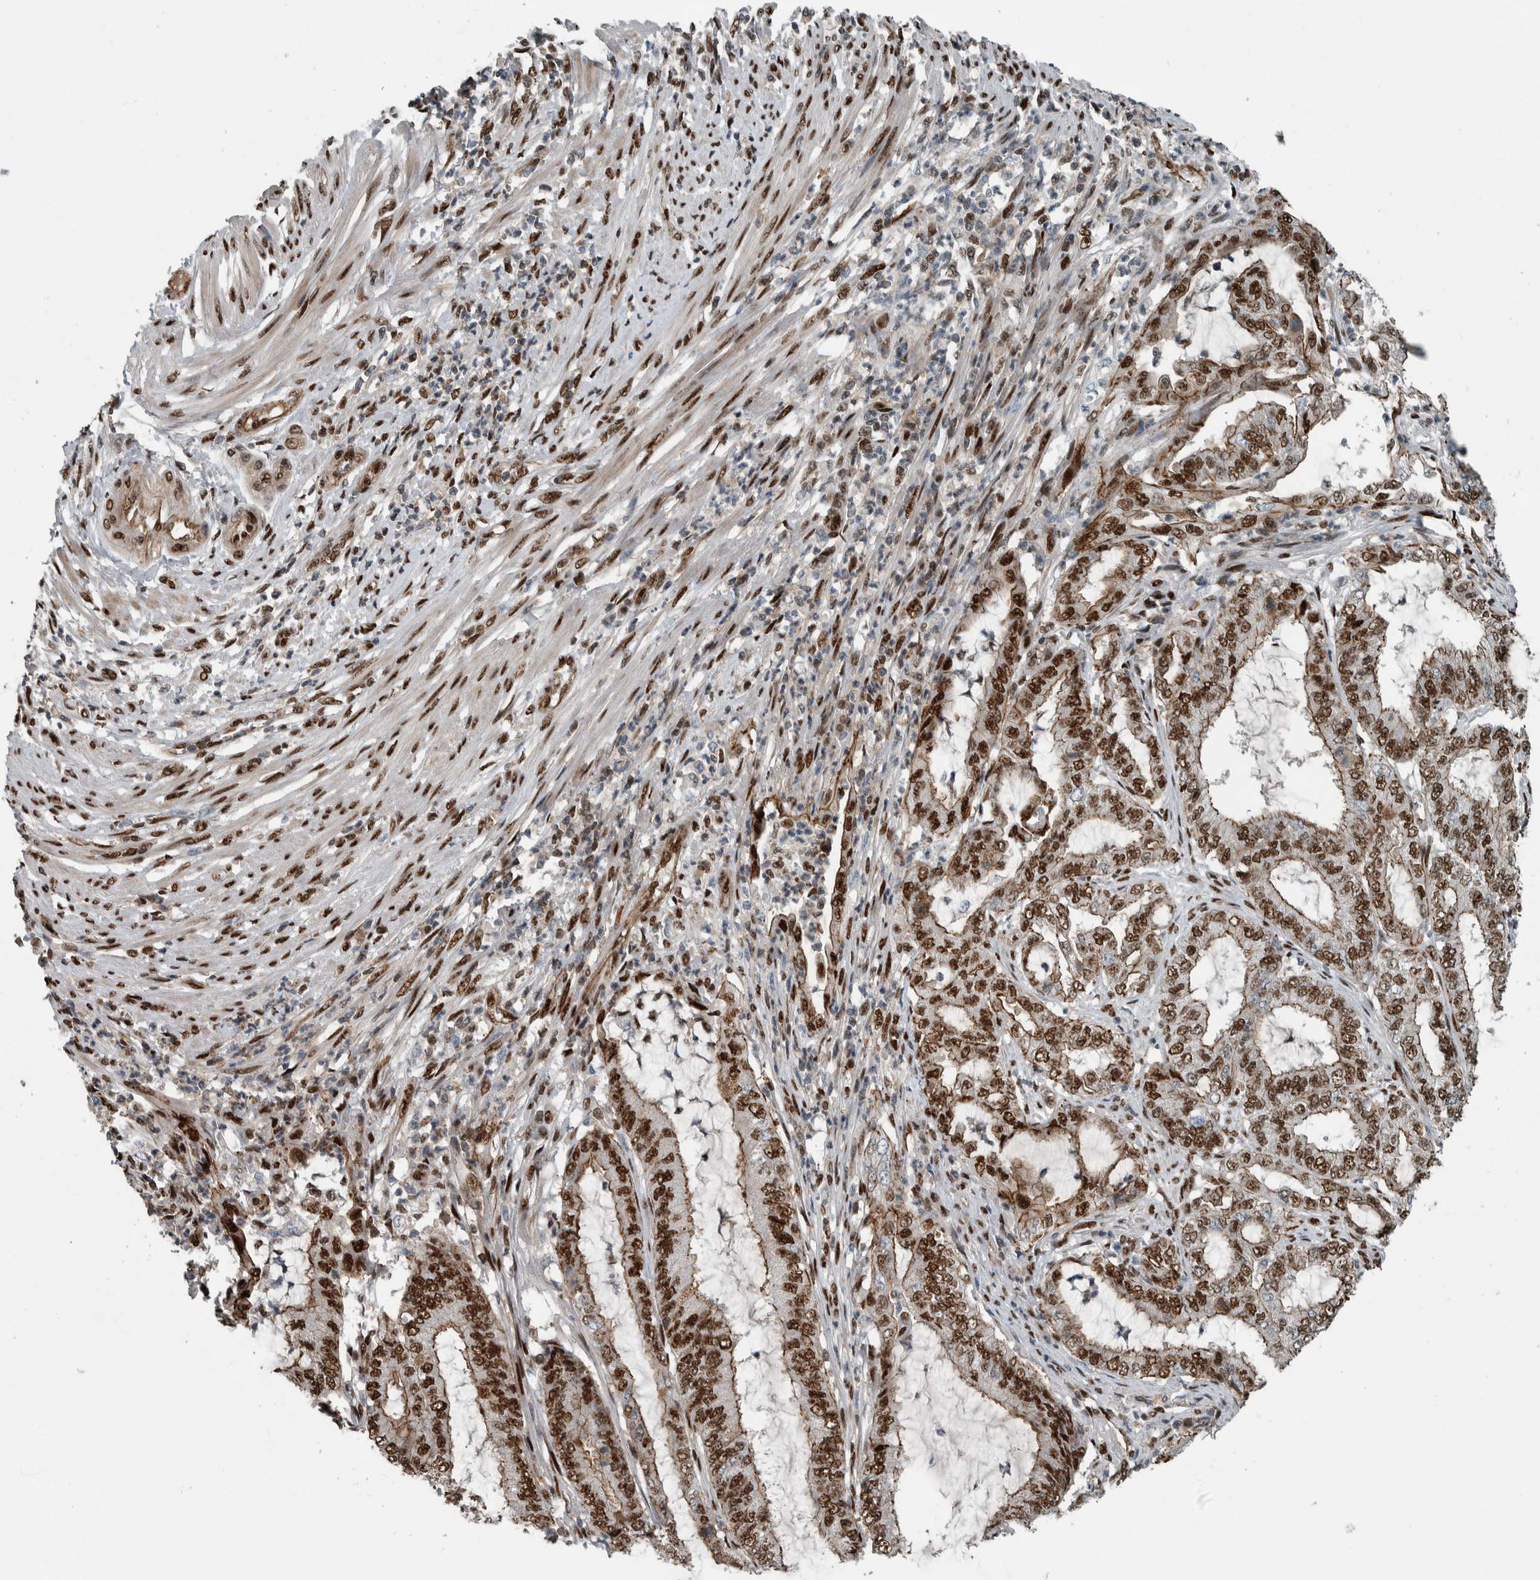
{"staining": {"intensity": "strong", "quantity": ">75%", "location": "nuclear"}, "tissue": "endometrial cancer", "cell_type": "Tumor cells", "image_type": "cancer", "snomed": [{"axis": "morphology", "description": "Adenocarcinoma, NOS"}, {"axis": "topography", "description": "Endometrium"}], "caption": "A photomicrograph showing strong nuclear staining in about >75% of tumor cells in endometrial cancer (adenocarcinoma), as visualized by brown immunohistochemical staining.", "gene": "FAM135B", "patient": {"sex": "female", "age": 51}}